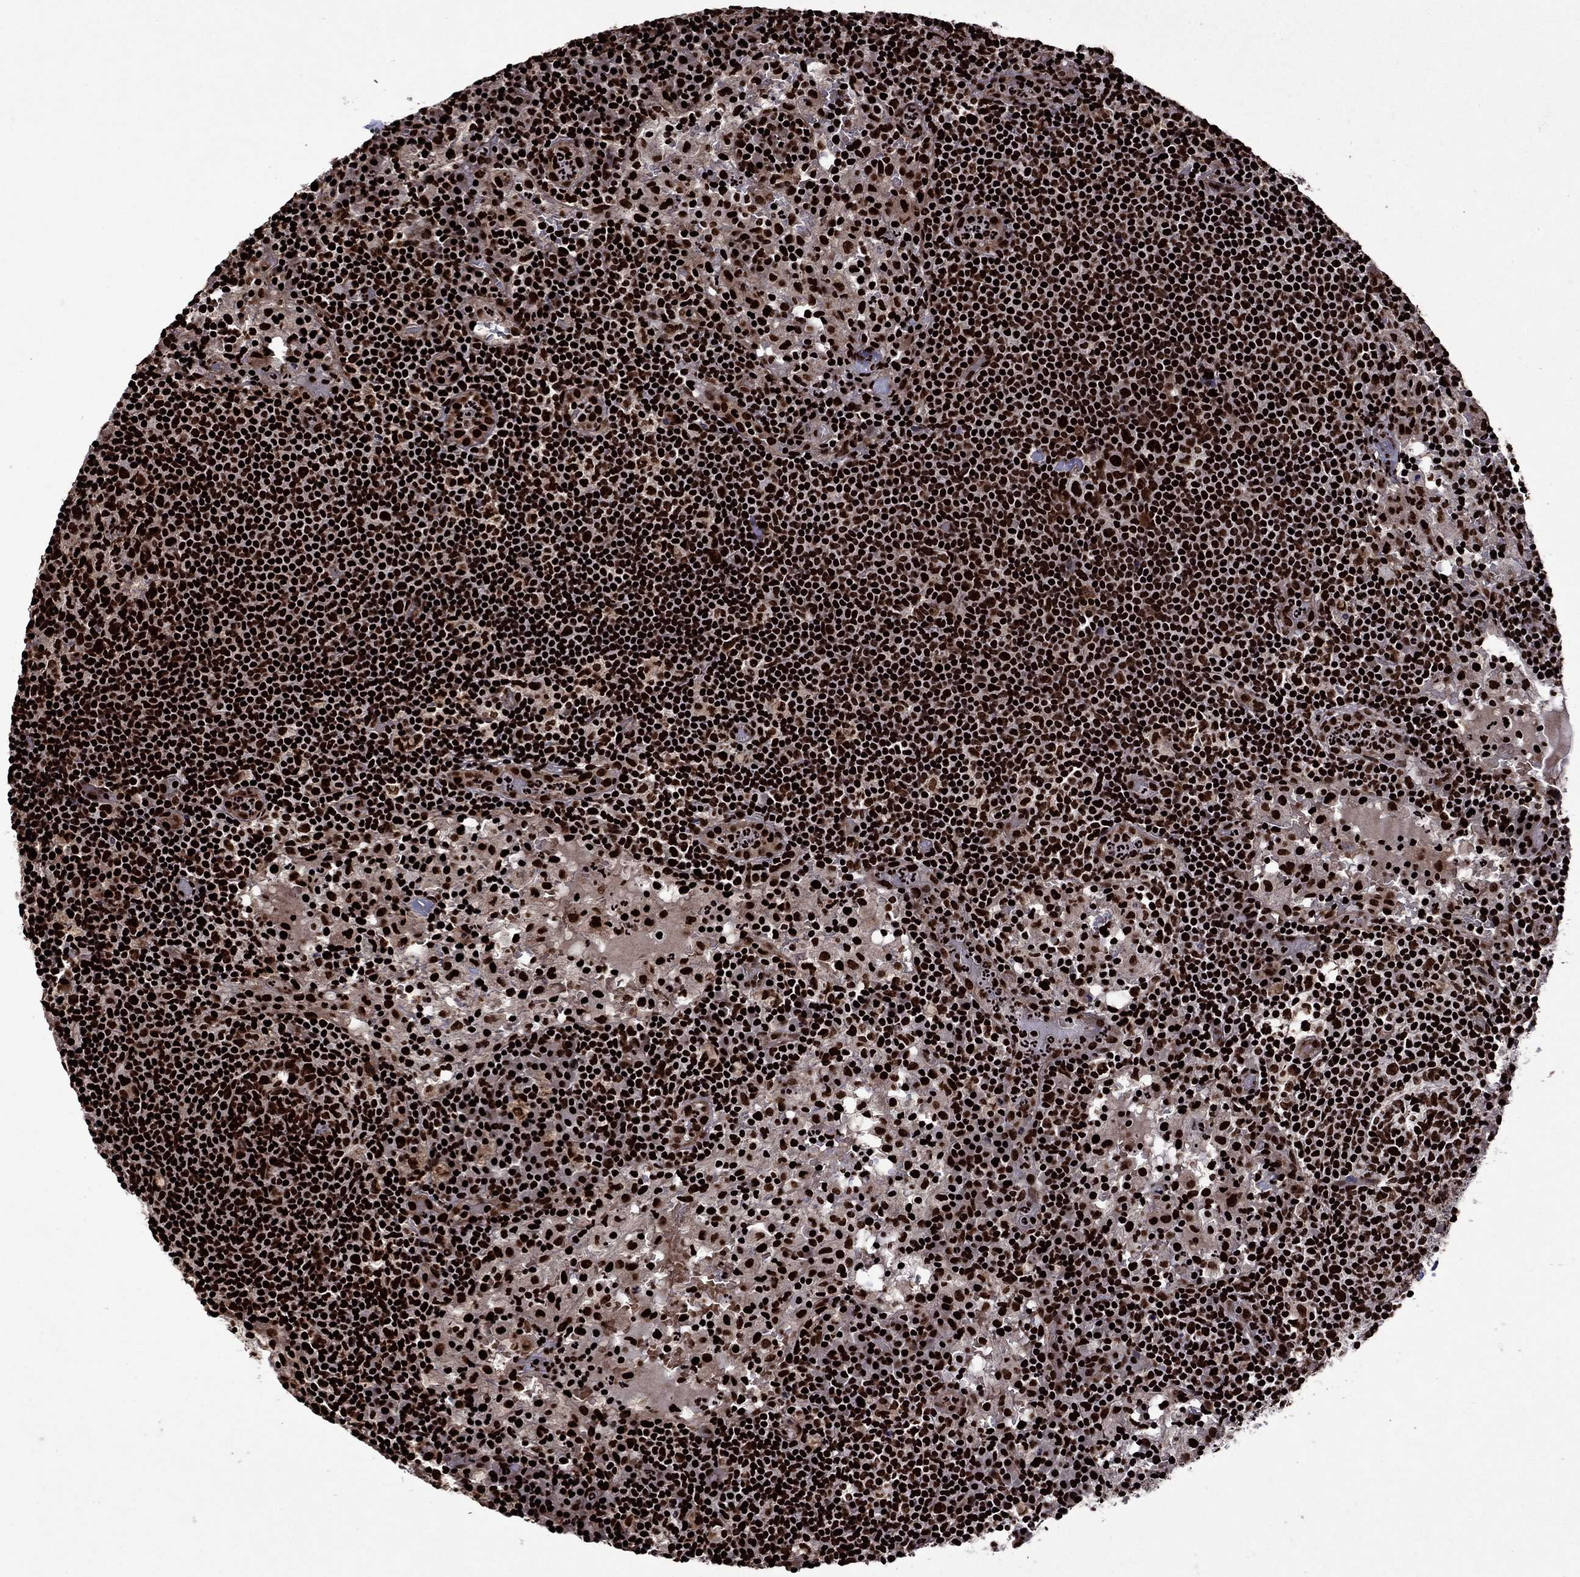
{"staining": {"intensity": "strong", "quantity": ">75%", "location": "nuclear"}, "tissue": "lymph node", "cell_type": "Non-germinal center cells", "image_type": "normal", "snomed": [{"axis": "morphology", "description": "Normal tissue, NOS"}, {"axis": "topography", "description": "Lymph node"}], "caption": "DAB (3,3'-diaminobenzidine) immunohistochemical staining of benign lymph node displays strong nuclear protein expression in approximately >75% of non-germinal center cells.", "gene": "LIMK1", "patient": {"sex": "male", "age": 62}}